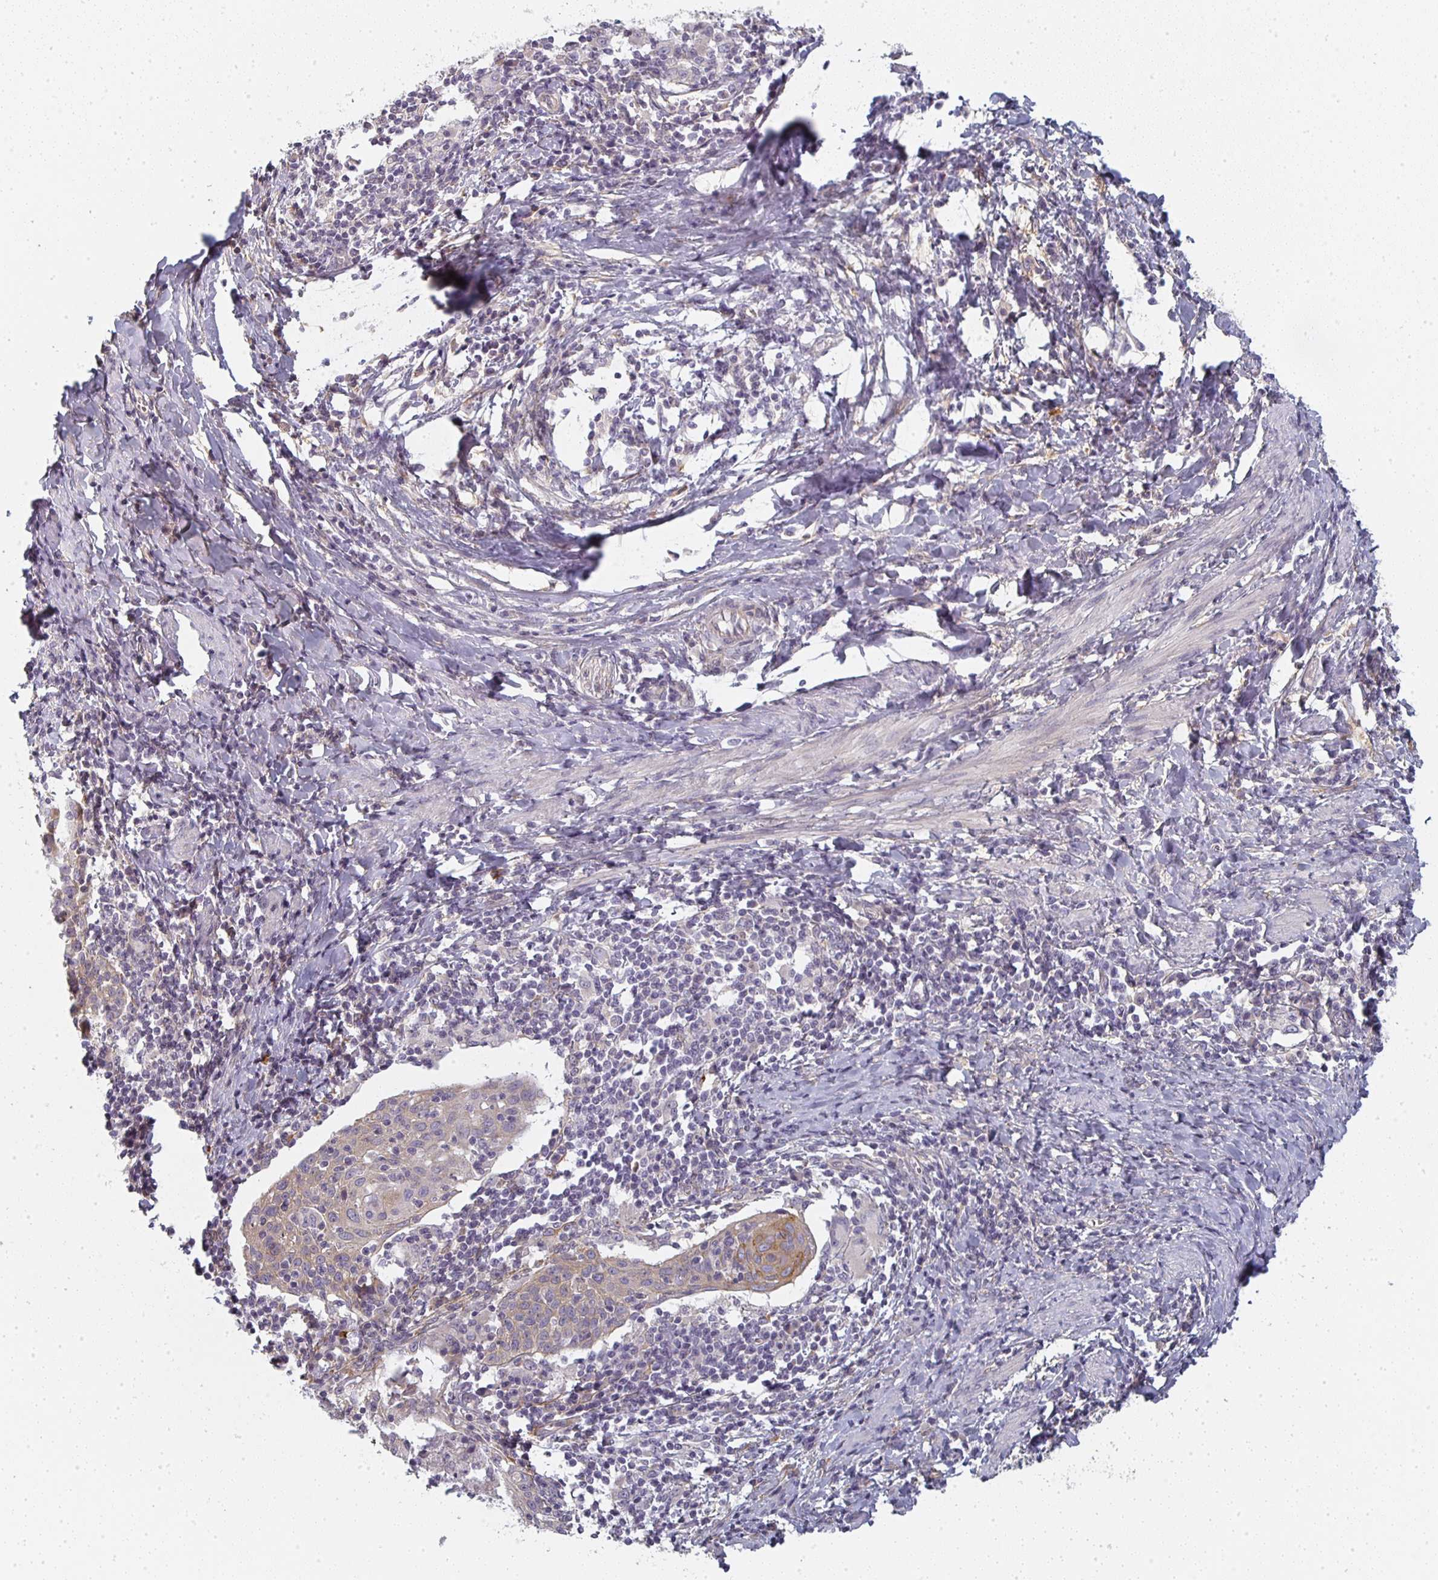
{"staining": {"intensity": "weak", "quantity": "<25%", "location": "cytoplasmic/membranous"}, "tissue": "cervical cancer", "cell_type": "Tumor cells", "image_type": "cancer", "snomed": [{"axis": "morphology", "description": "Squamous cell carcinoma, NOS"}, {"axis": "topography", "description": "Cervix"}], "caption": "Immunohistochemical staining of cervical cancer (squamous cell carcinoma) demonstrates no significant positivity in tumor cells.", "gene": "CTHRC1", "patient": {"sex": "female", "age": 52}}